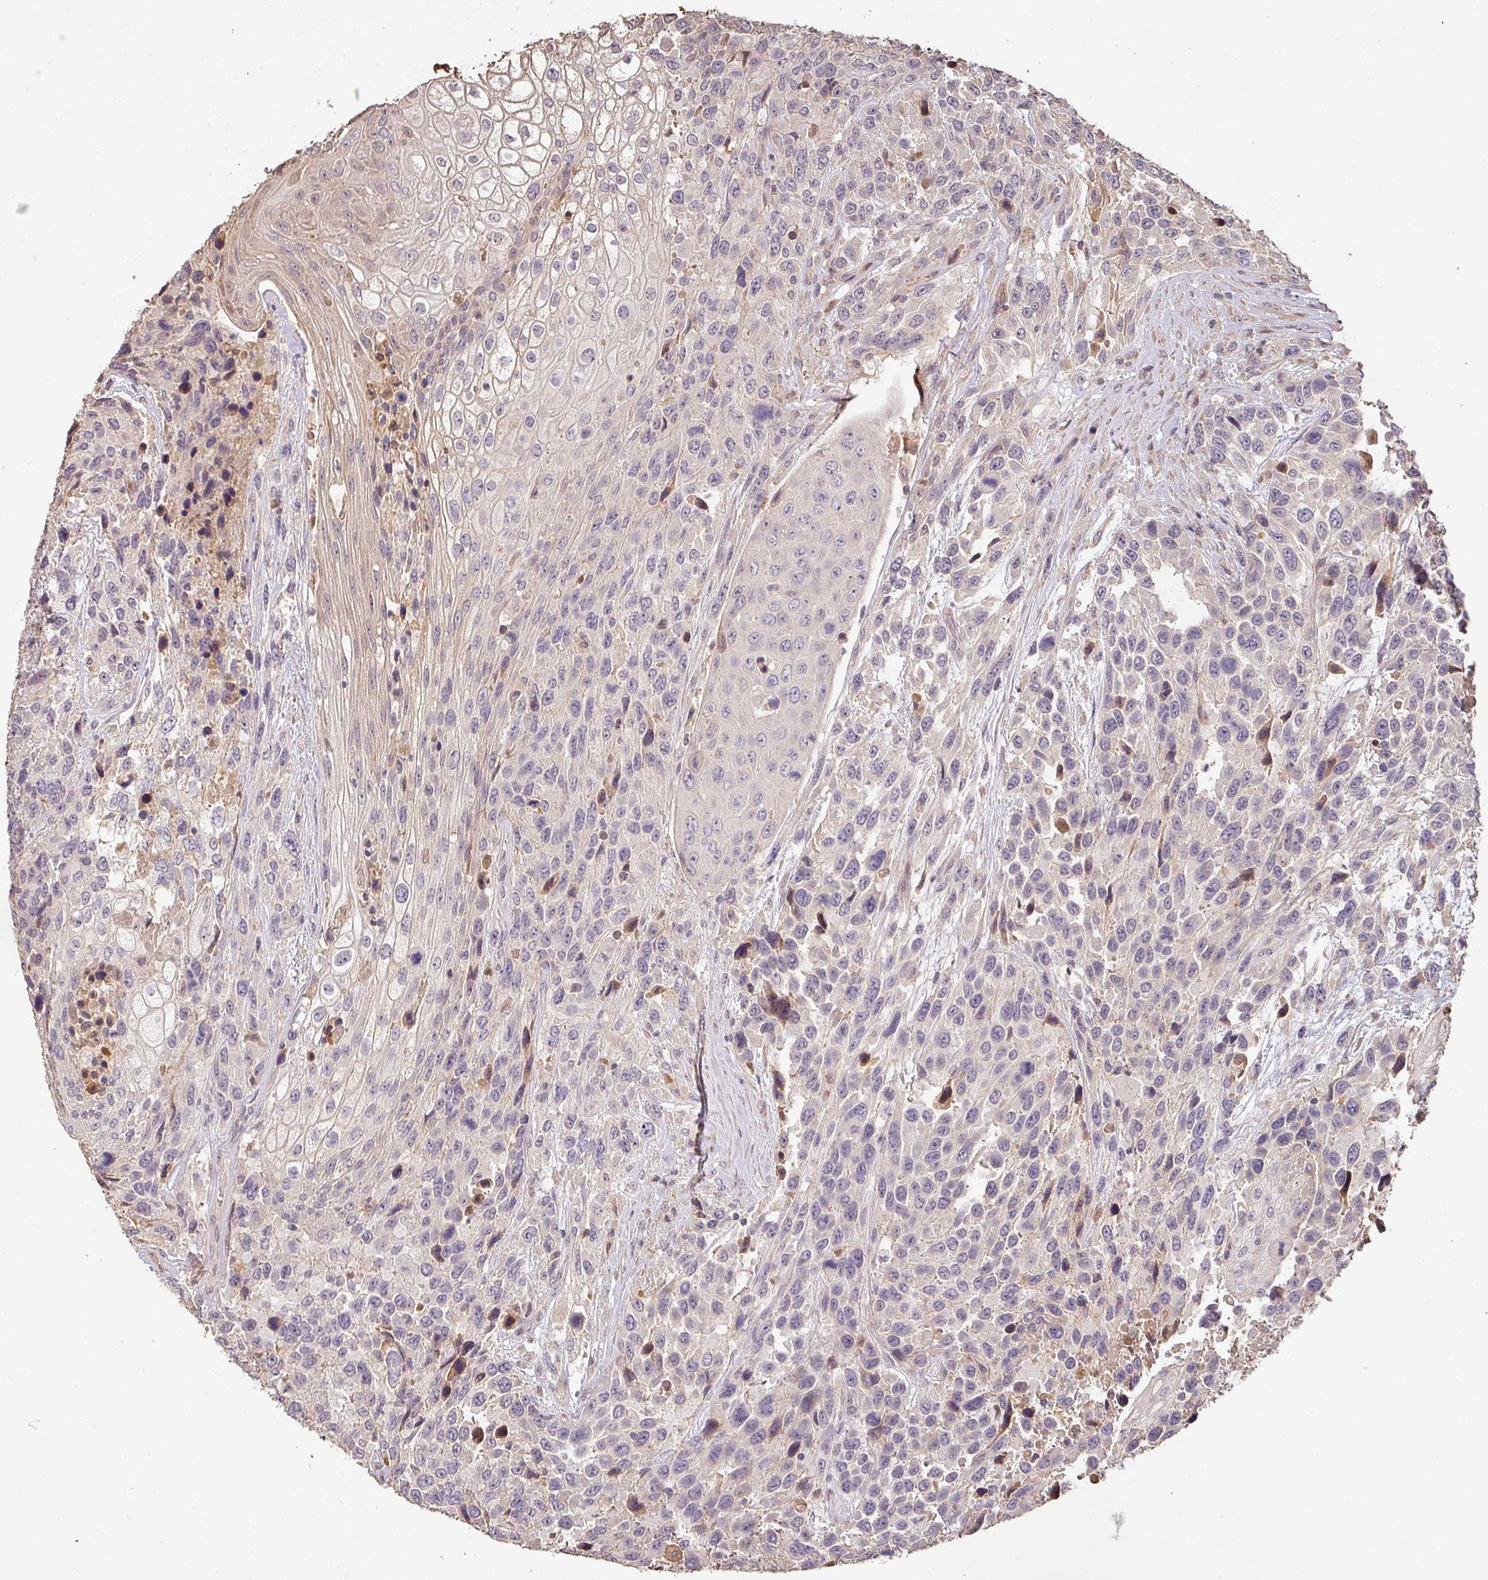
{"staining": {"intensity": "negative", "quantity": "none", "location": "none"}, "tissue": "urothelial cancer", "cell_type": "Tumor cells", "image_type": "cancer", "snomed": [{"axis": "morphology", "description": "Urothelial carcinoma, High grade"}, {"axis": "topography", "description": "Urinary bladder"}], "caption": "There is no significant expression in tumor cells of urothelial carcinoma (high-grade).", "gene": "BPIFB3", "patient": {"sex": "female", "age": 70}}